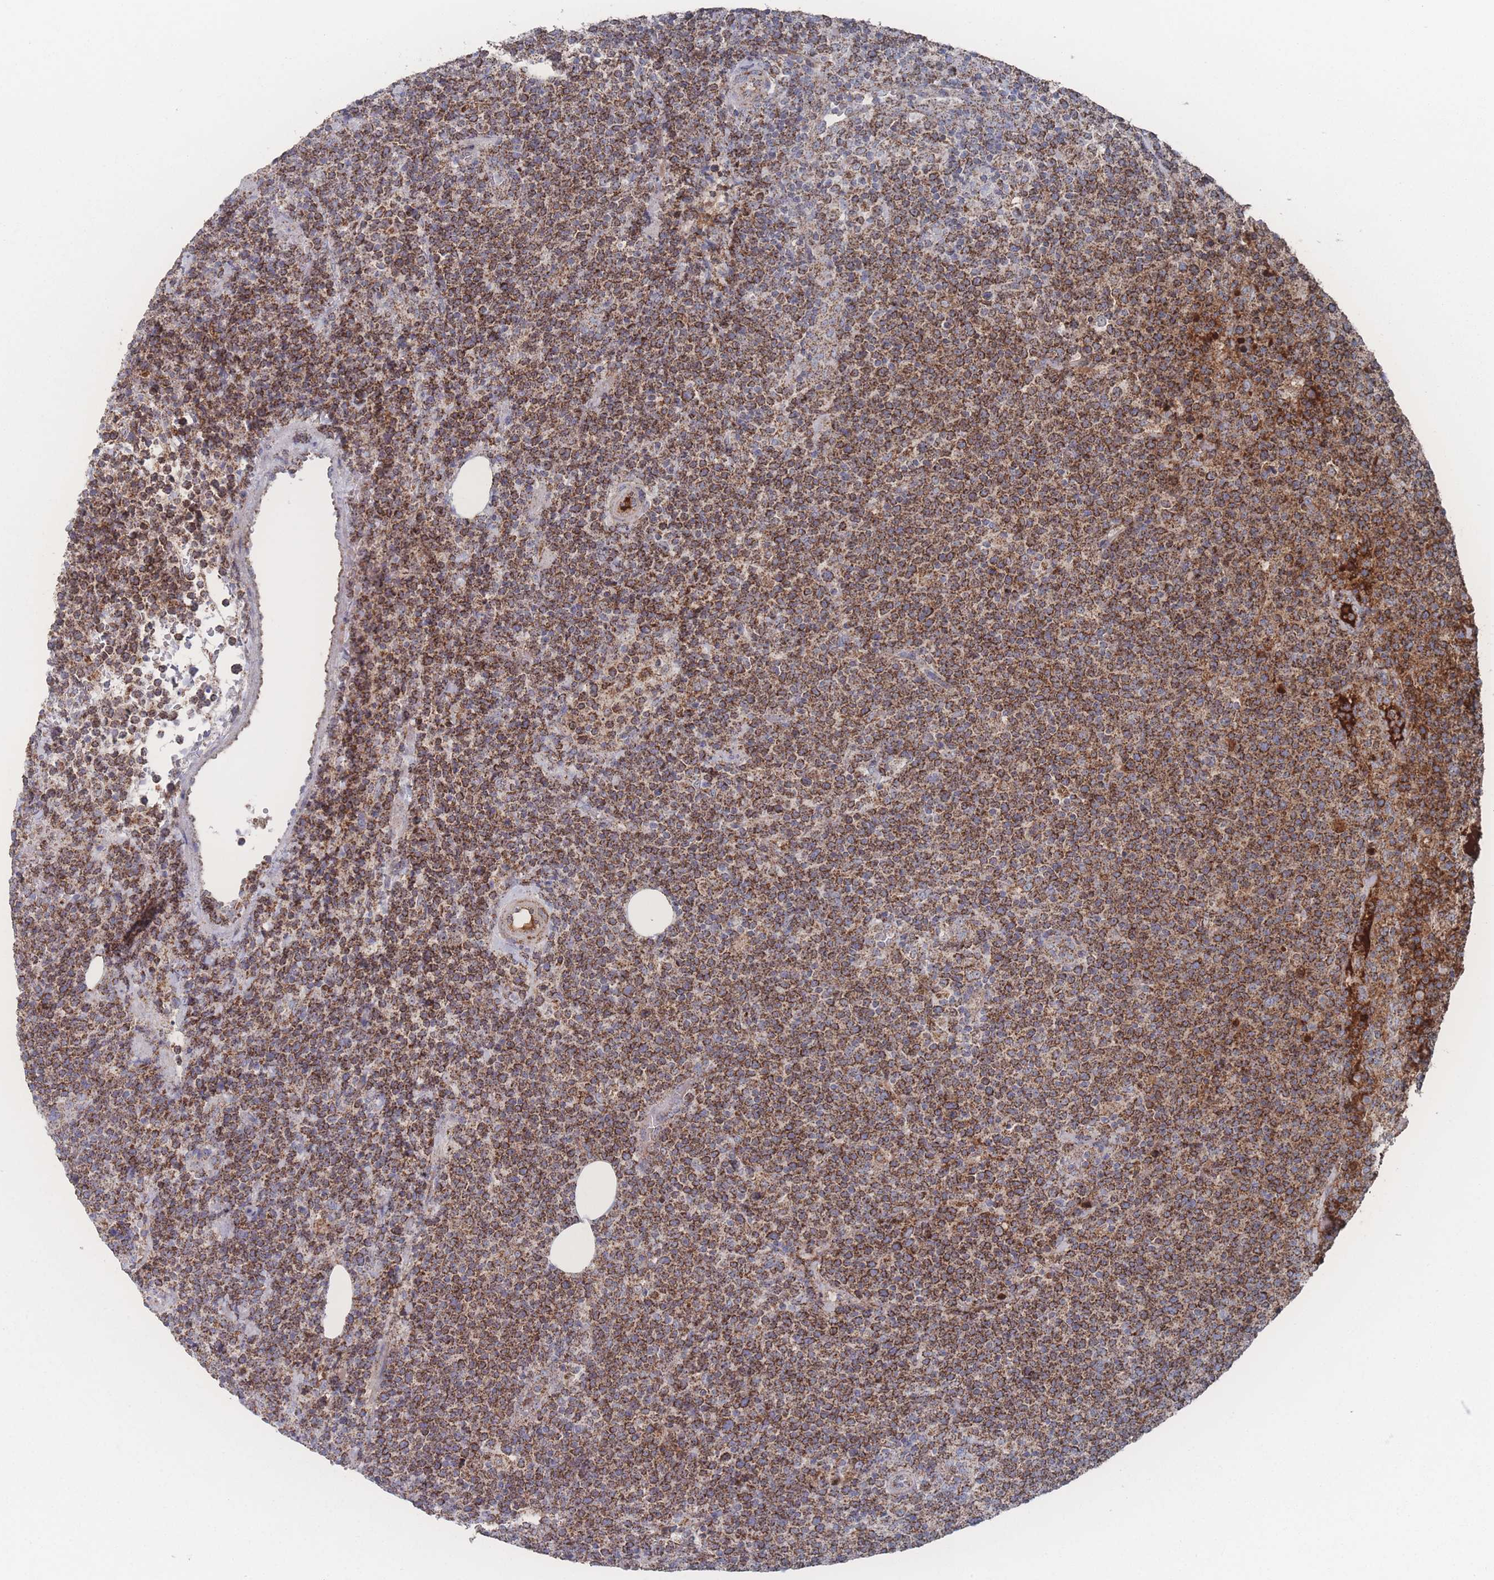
{"staining": {"intensity": "strong", "quantity": ">75%", "location": "cytoplasmic/membranous"}, "tissue": "lymphoma", "cell_type": "Tumor cells", "image_type": "cancer", "snomed": [{"axis": "morphology", "description": "Malignant lymphoma, non-Hodgkin's type, High grade"}, {"axis": "topography", "description": "Lymph node"}], "caption": "Lymphoma was stained to show a protein in brown. There is high levels of strong cytoplasmic/membranous positivity in approximately >75% of tumor cells.", "gene": "PEX14", "patient": {"sex": "male", "age": 61}}